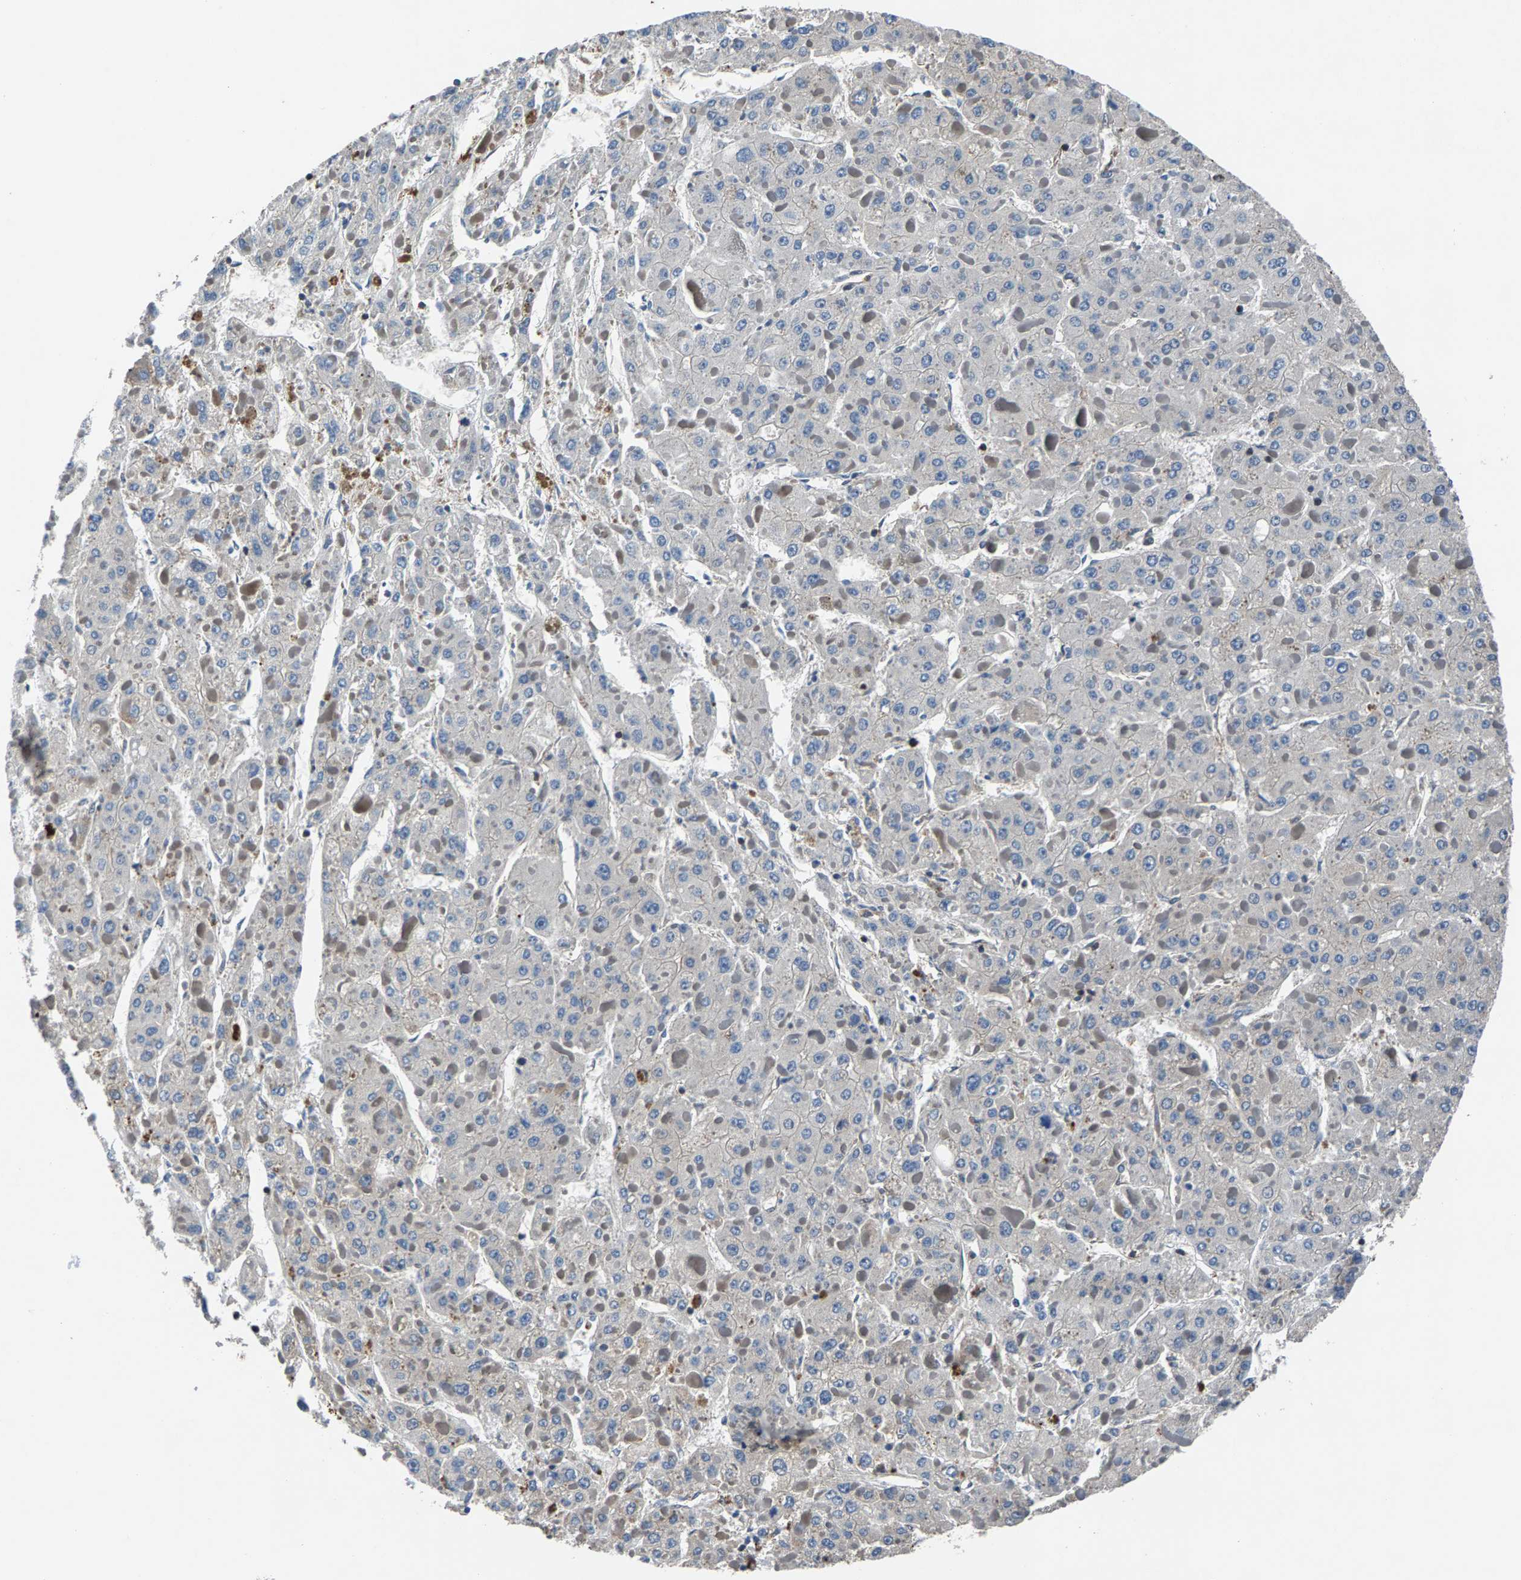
{"staining": {"intensity": "negative", "quantity": "none", "location": "none"}, "tissue": "liver cancer", "cell_type": "Tumor cells", "image_type": "cancer", "snomed": [{"axis": "morphology", "description": "Carcinoma, Hepatocellular, NOS"}, {"axis": "topography", "description": "Liver"}], "caption": "IHC histopathology image of human liver cancer (hepatocellular carcinoma) stained for a protein (brown), which displays no positivity in tumor cells.", "gene": "LPCAT1", "patient": {"sex": "female", "age": 73}}